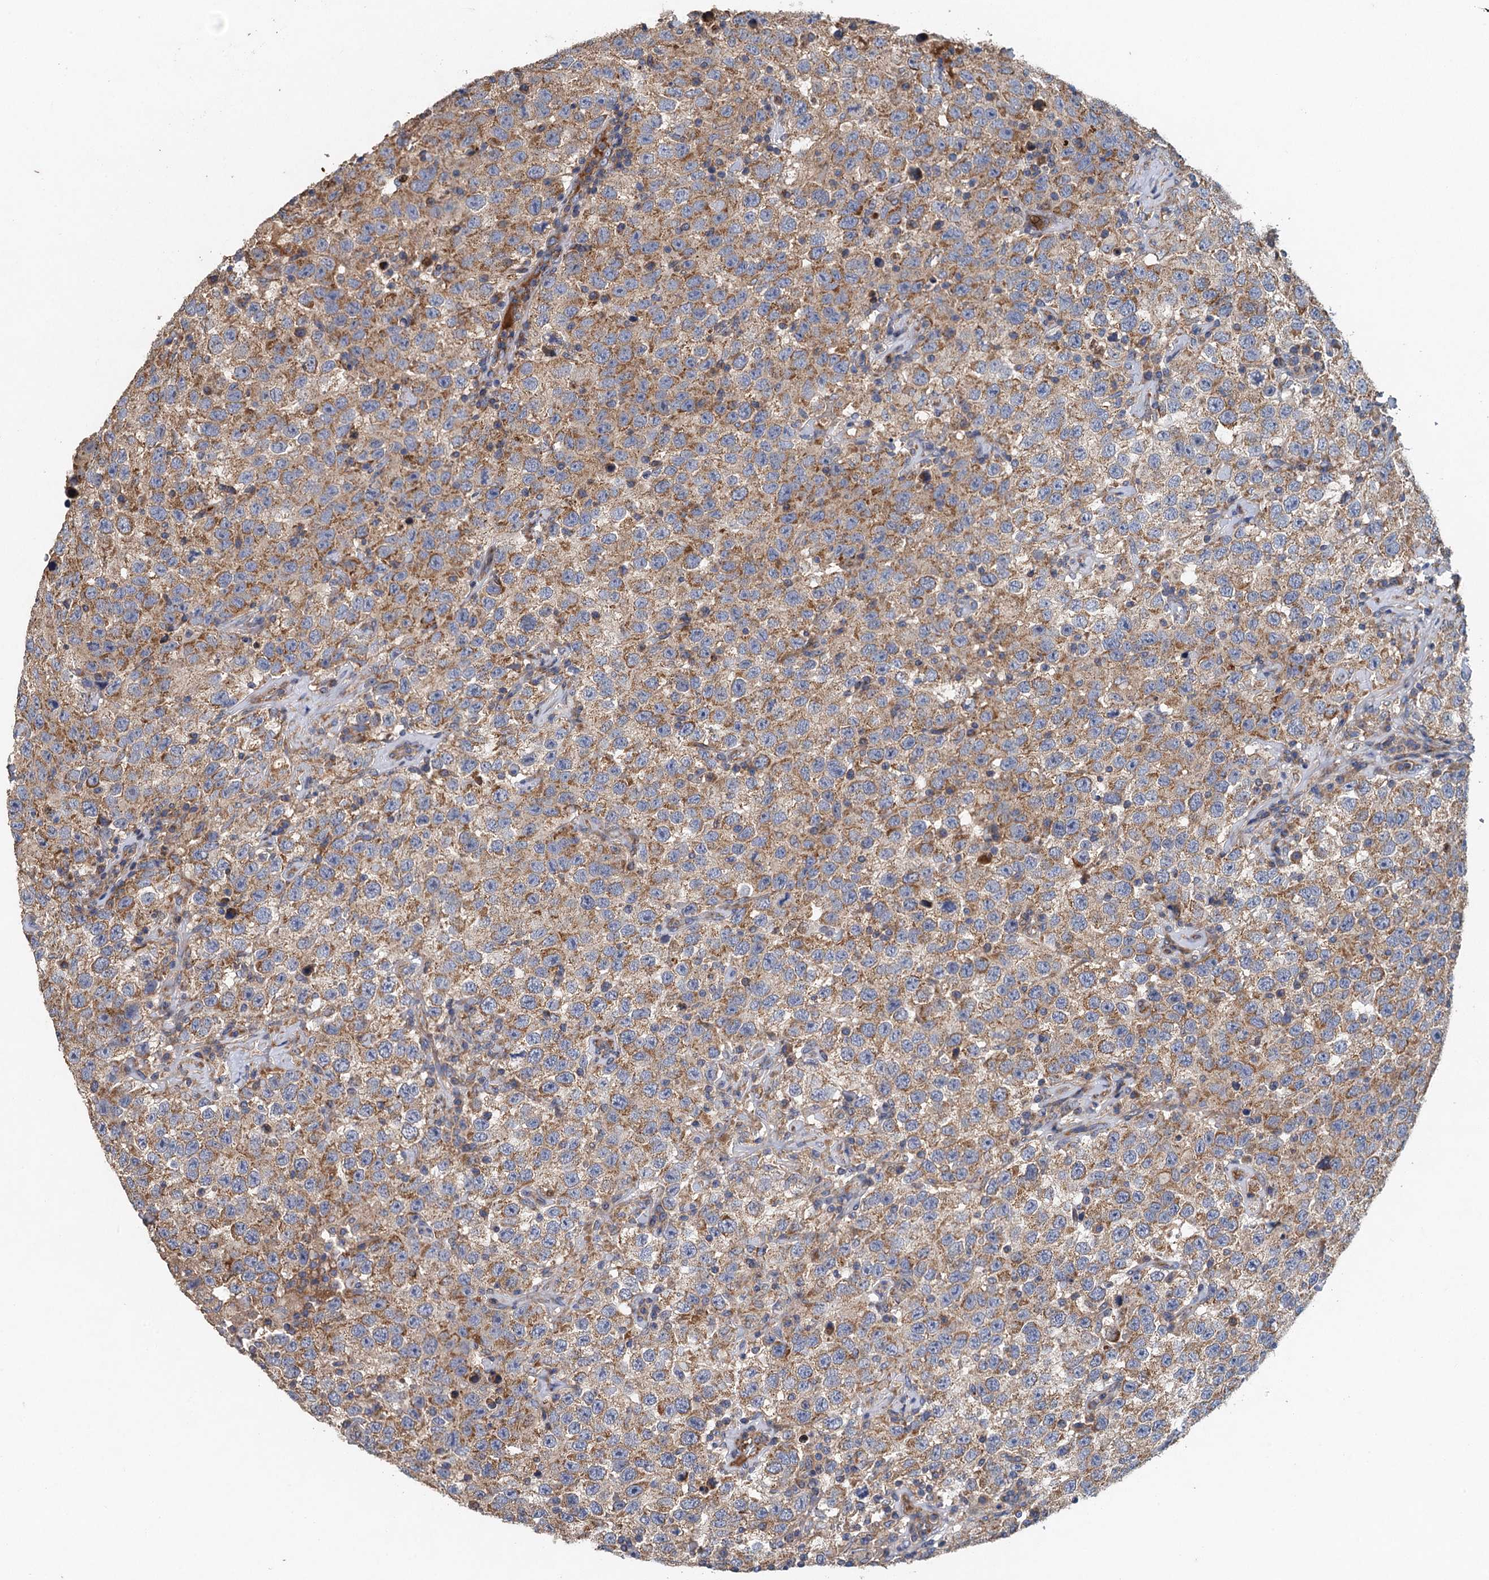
{"staining": {"intensity": "moderate", "quantity": ">75%", "location": "cytoplasmic/membranous"}, "tissue": "testis cancer", "cell_type": "Tumor cells", "image_type": "cancer", "snomed": [{"axis": "morphology", "description": "Seminoma, NOS"}, {"axis": "topography", "description": "Testis"}], "caption": "Tumor cells exhibit moderate cytoplasmic/membranous positivity in approximately >75% of cells in testis seminoma. Using DAB (brown) and hematoxylin (blue) stains, captured at high magnification using brightfield microscopy.", "gene": "BCS1L", "patient": {"sex": "male", "age": 41}}